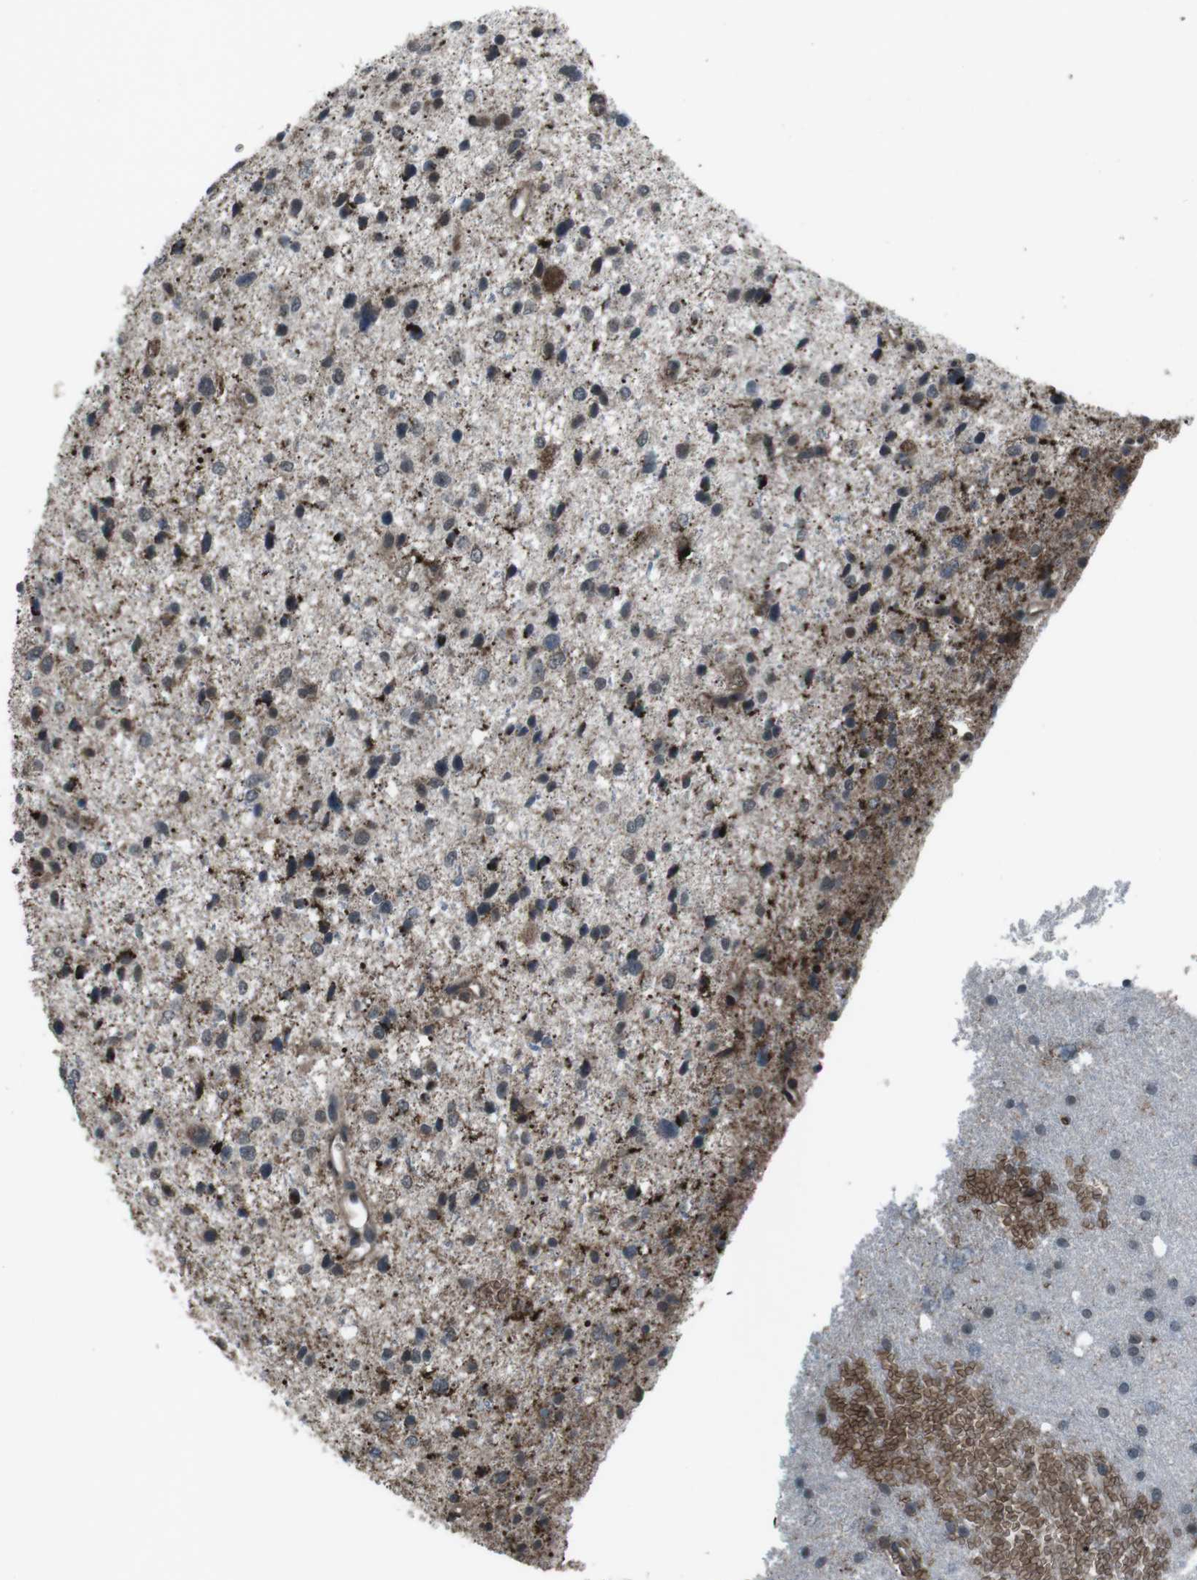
{"staining": {"intensity": "moderate", "quantity": "25%-75%", "location": "cytoplasmic/membranous"}, "tissue": "glioma", "cell_type": "Tumor cells", "image_type": "cancer", "snomed": [{"axis": "morphology", "description": "Glioma, malignant, Low grade"}, {"axis": "topography", "description": "Brain"}], "caption": "Human malignant glioma (low-grade) stained with a protein marker reveals moderate staining in tumor cells.", "gene": "GDF10", "patient": {"sex": "female", "age": 37}}